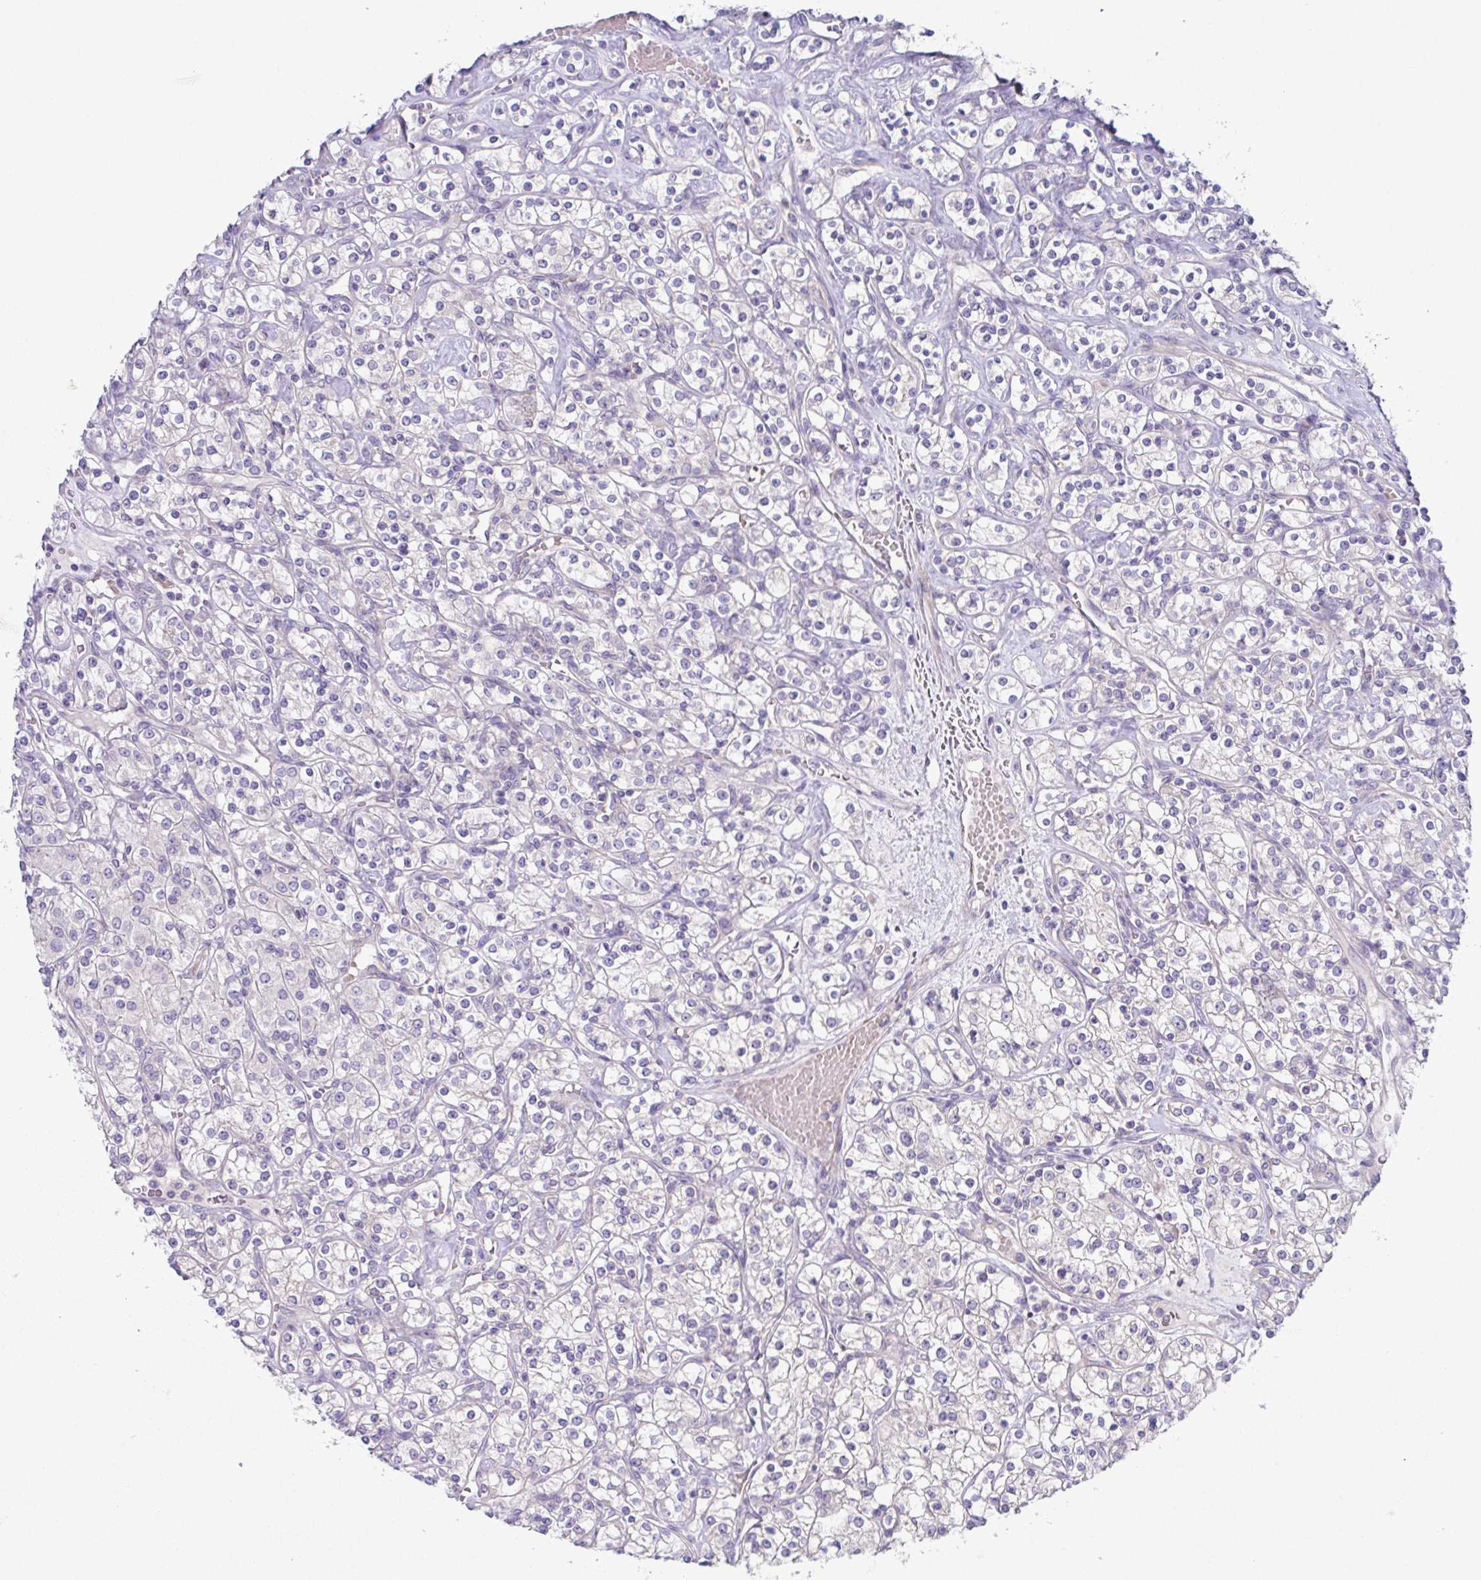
{"staining": {"intensity": "weak", "quantity": "<25%", "location": "cytoplasmic/membranous"}, "tissue": "renal cancer", "cell_type": "Tumor cells", "image_type": "cancer", "snomed": [{"axis": "morphology", "description": "Adenocarcinoma, NOS"}, {"axis": "topography", "description": "Kidney"}], "caption": "Human renal cancer stained for a protein using IHC displays no staining in tumor cells.", "gene": "CFAP97D1", "patient": {"sex": "male", "age": 77}}